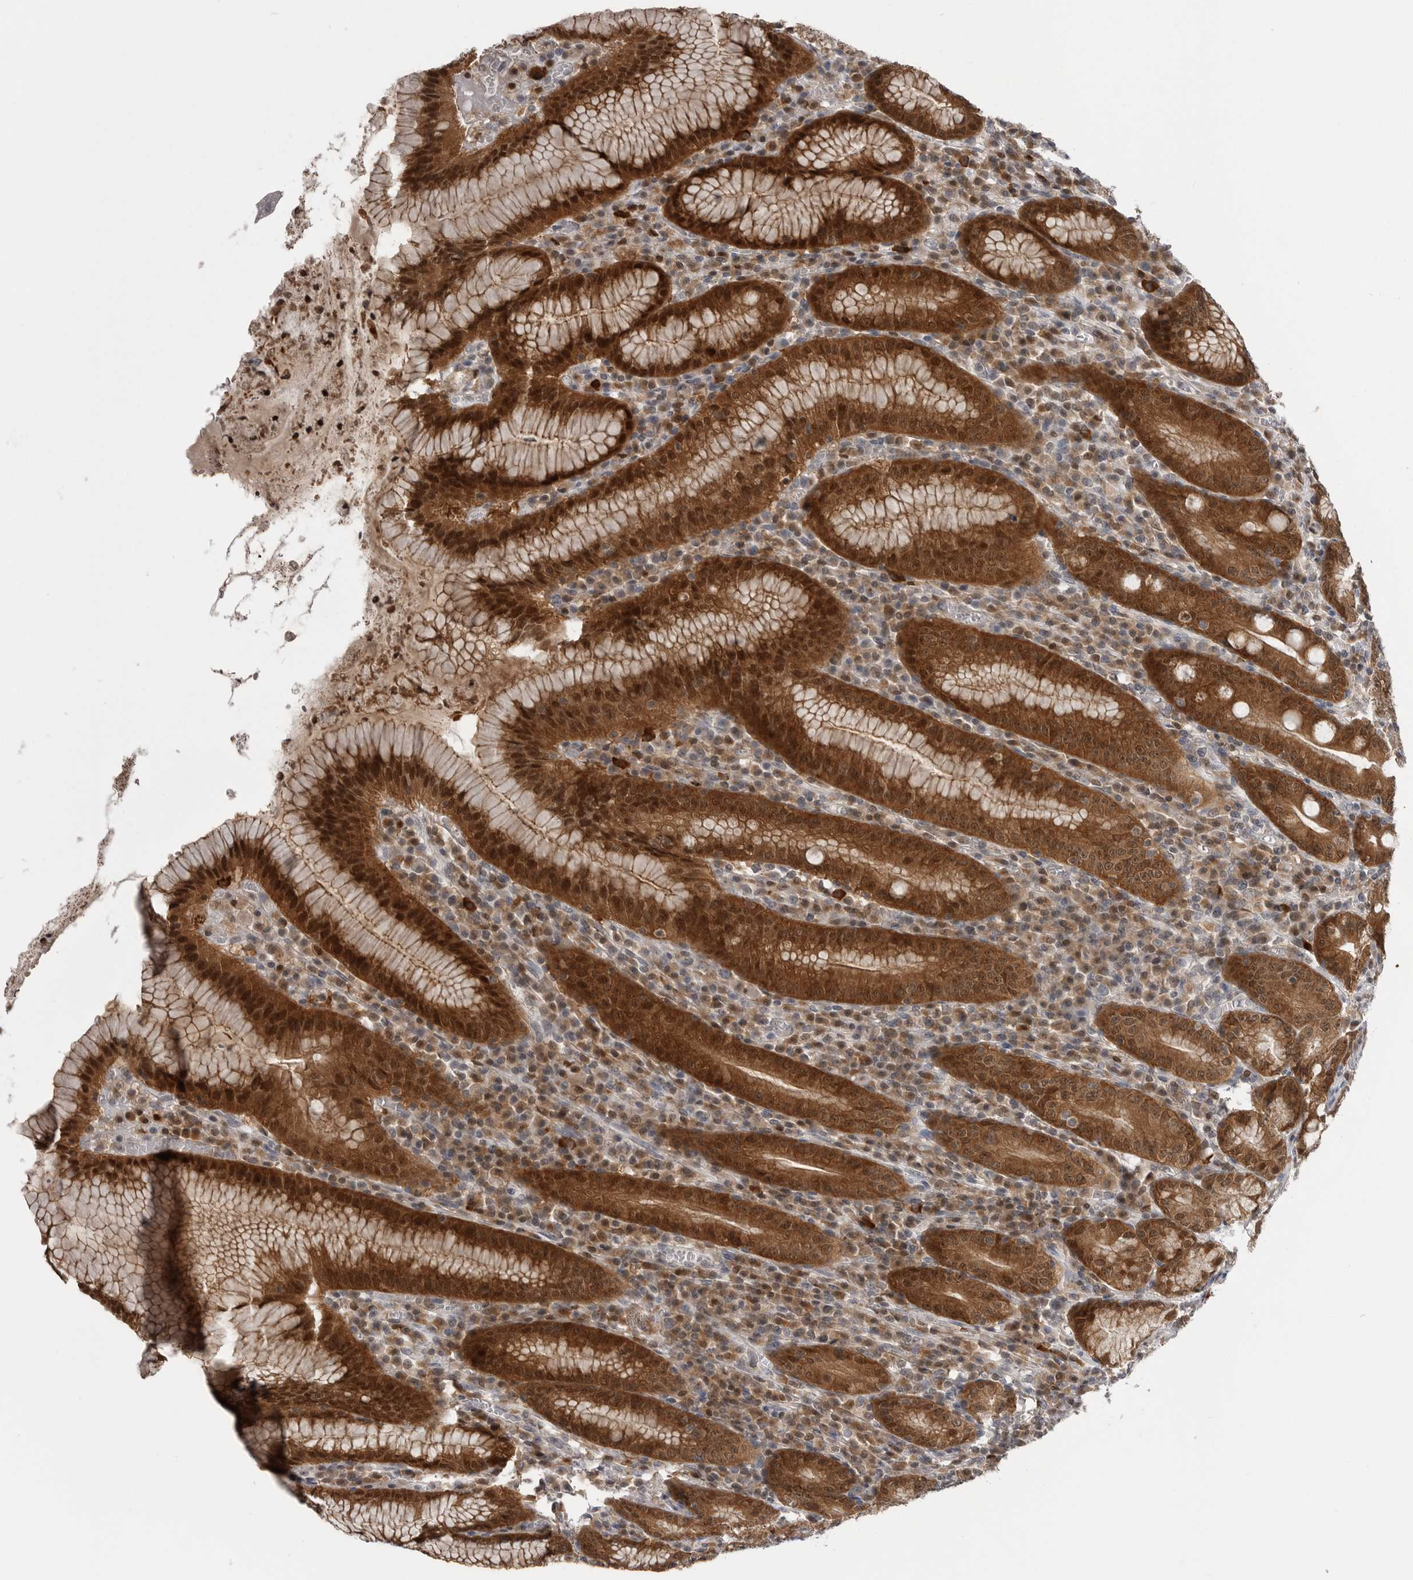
{"staining": {"intensity": "strong", "quantity": ">75%", "location": "cytoplasmic/membranous,nuclear"}, "tissue": "stomach", "cell_type": "Glandular cells", "image_type": "normal", "snomed": [{"axis": "morphology", "description": "Normal tissue, NOS"}, {"axis": "topography", "description": "Stomach"}], "caption": "High-magnification brightfield microscopy of unremarkable stomach stained with DAB (brown) and counterstained with hematoxylin (blue). glandular cells exhibit strong cytoplasmic/membranous,nuclear staining is appreciated in approximately>75% of cells. The protein is stained brown, and the nuclei are stained in blue (DAB IHC with brightfield microscopy, high magnification).", "gene": "MAPK13", "patient": {"sex": "male", "age": 55}}